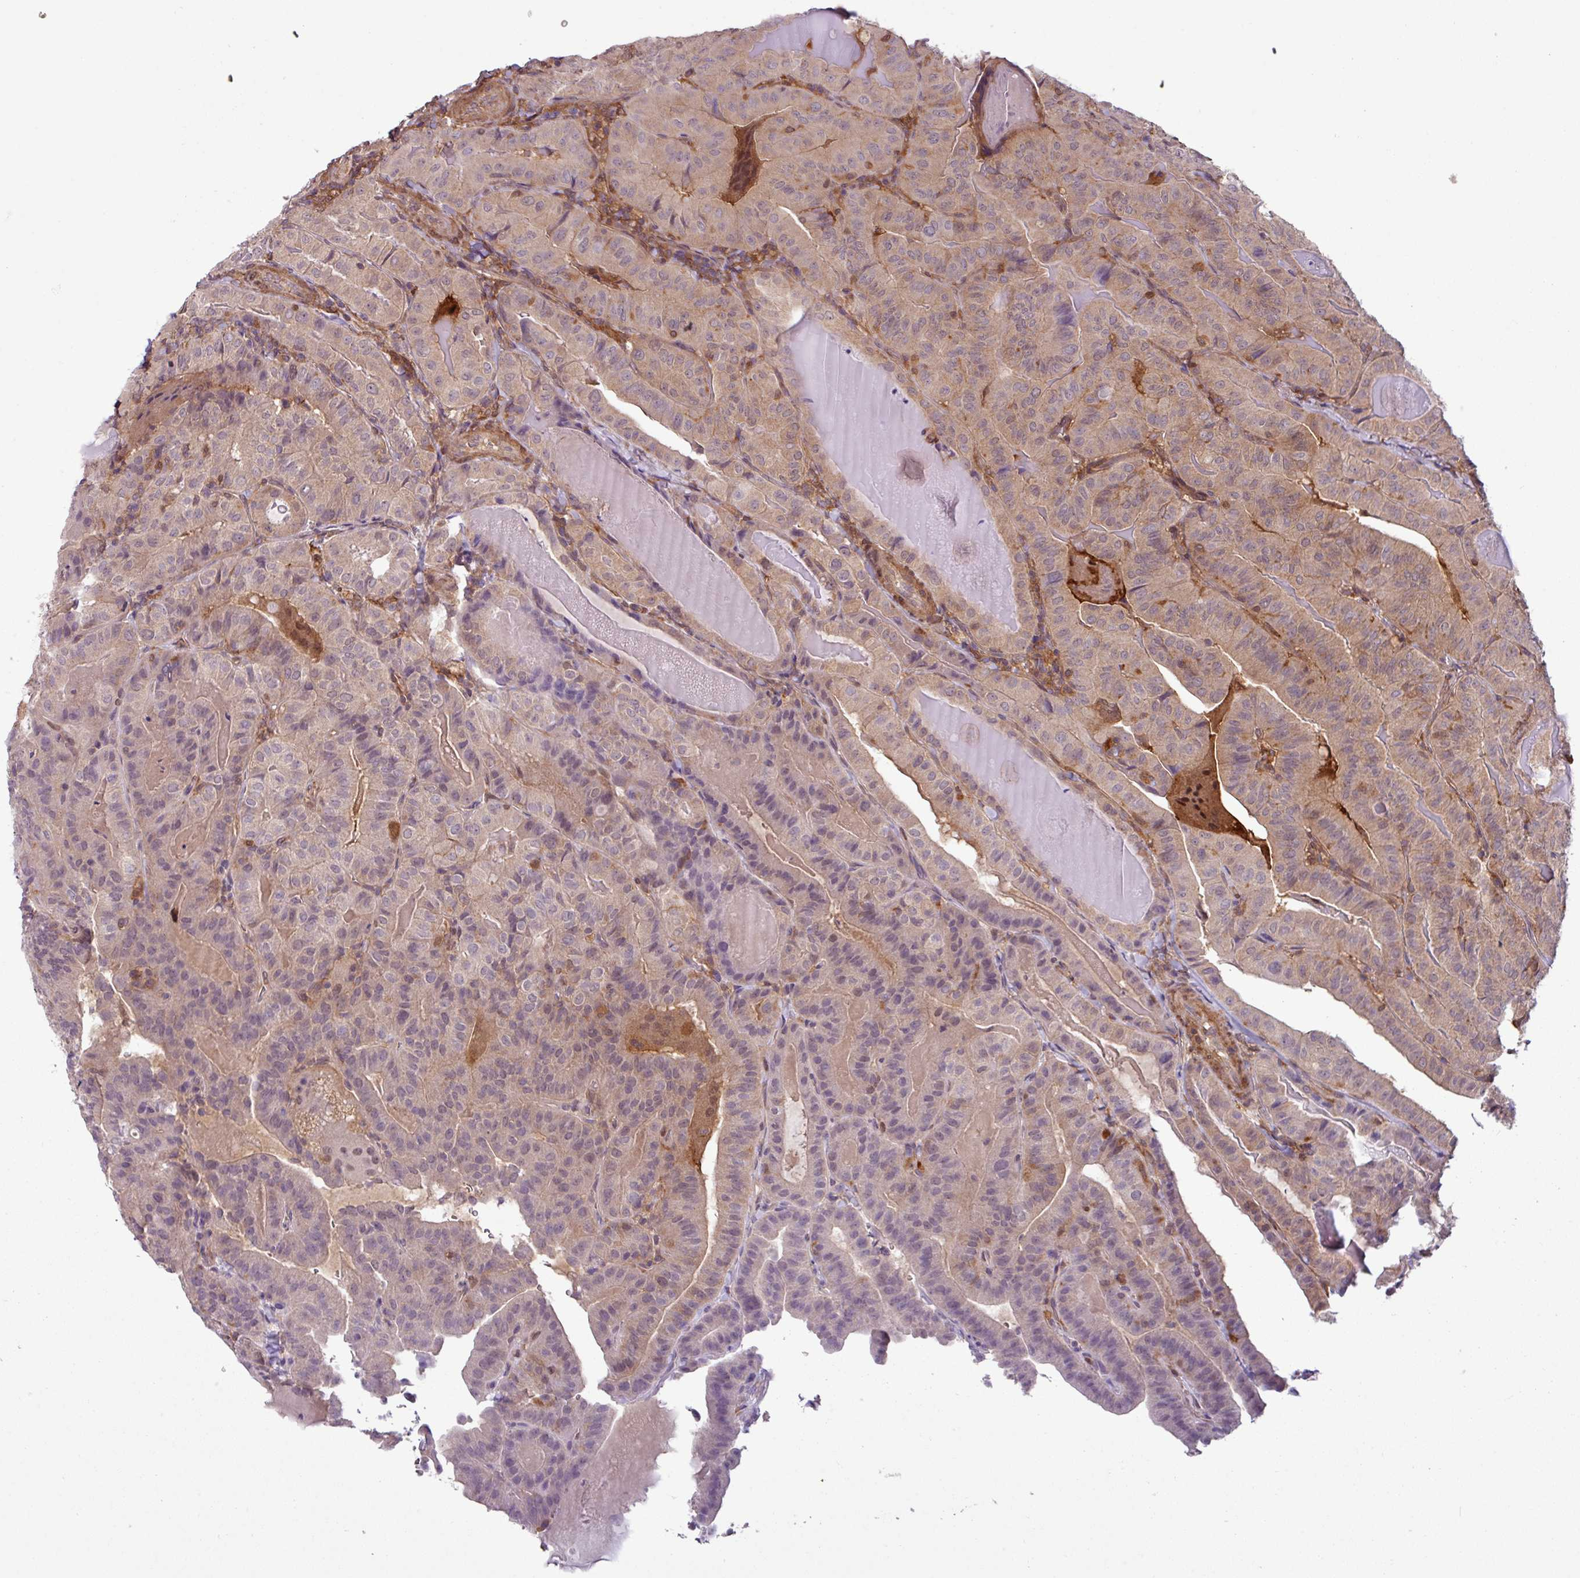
{"staining": {"intensity": "weak", "quantity": "25%-75%", "location": "cytoplasmic/membranous"}, "tissue": "thyroid cancer", "cell_type": "Tumor cells", "image_type": "cancer", "snomed": [{"axis": "morphology", "description": "Papillary adenocarcinoma, NOS"}, {"axis": "topography", "description": "Thyroid gland"}], "caption": "Human thyroid papillary adenocarcinoma stained with a brown dye reveals weak cytoplasmic/membranous positive positivity in about 25%-75% of tumor cells.", "gene": "SH3BGRL", "patient": {"sex": "female", "age": 68}}